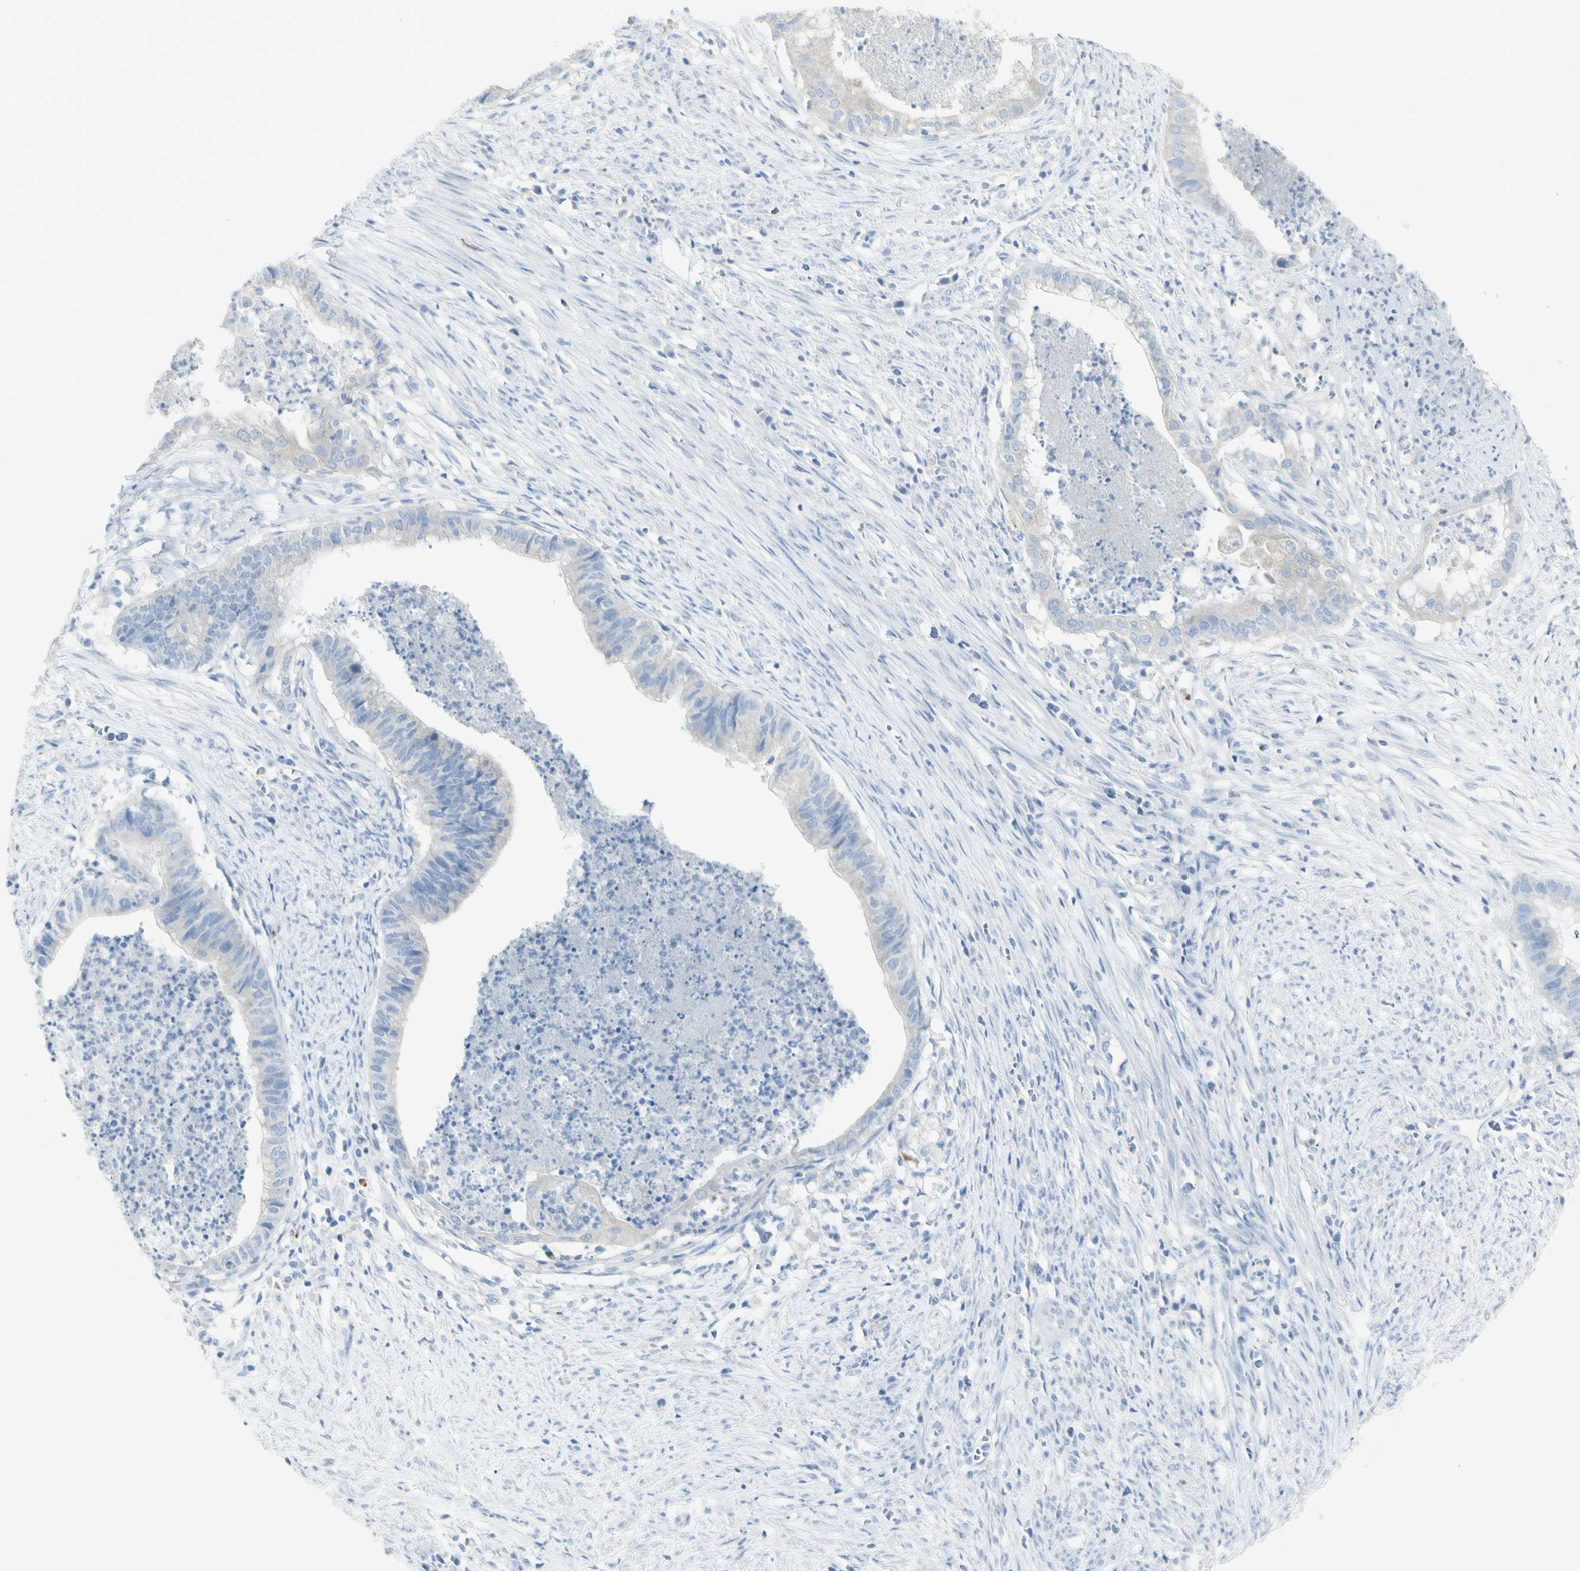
{"staining": {"intensity": "negative", "quantity": "none", "location": "none"}, "tissue": "endometrial cancer", "cell_type": "Tumor cells", "image_type": "cancer", "snomed": [{"axis": "morphology", "description": "Necrosis, NOS"}, {"axis": "morphology", "description": "Adenocarcinoma, NOS"}, {"axis": "topography", "description": "Endometrium"}], "caption": "Protein analysis of adenocarcinoma (endometrial) exhibits no significant expression in tumor cells.", "gene": "CD207", "patient": {"sex": "female", "age": 79}}